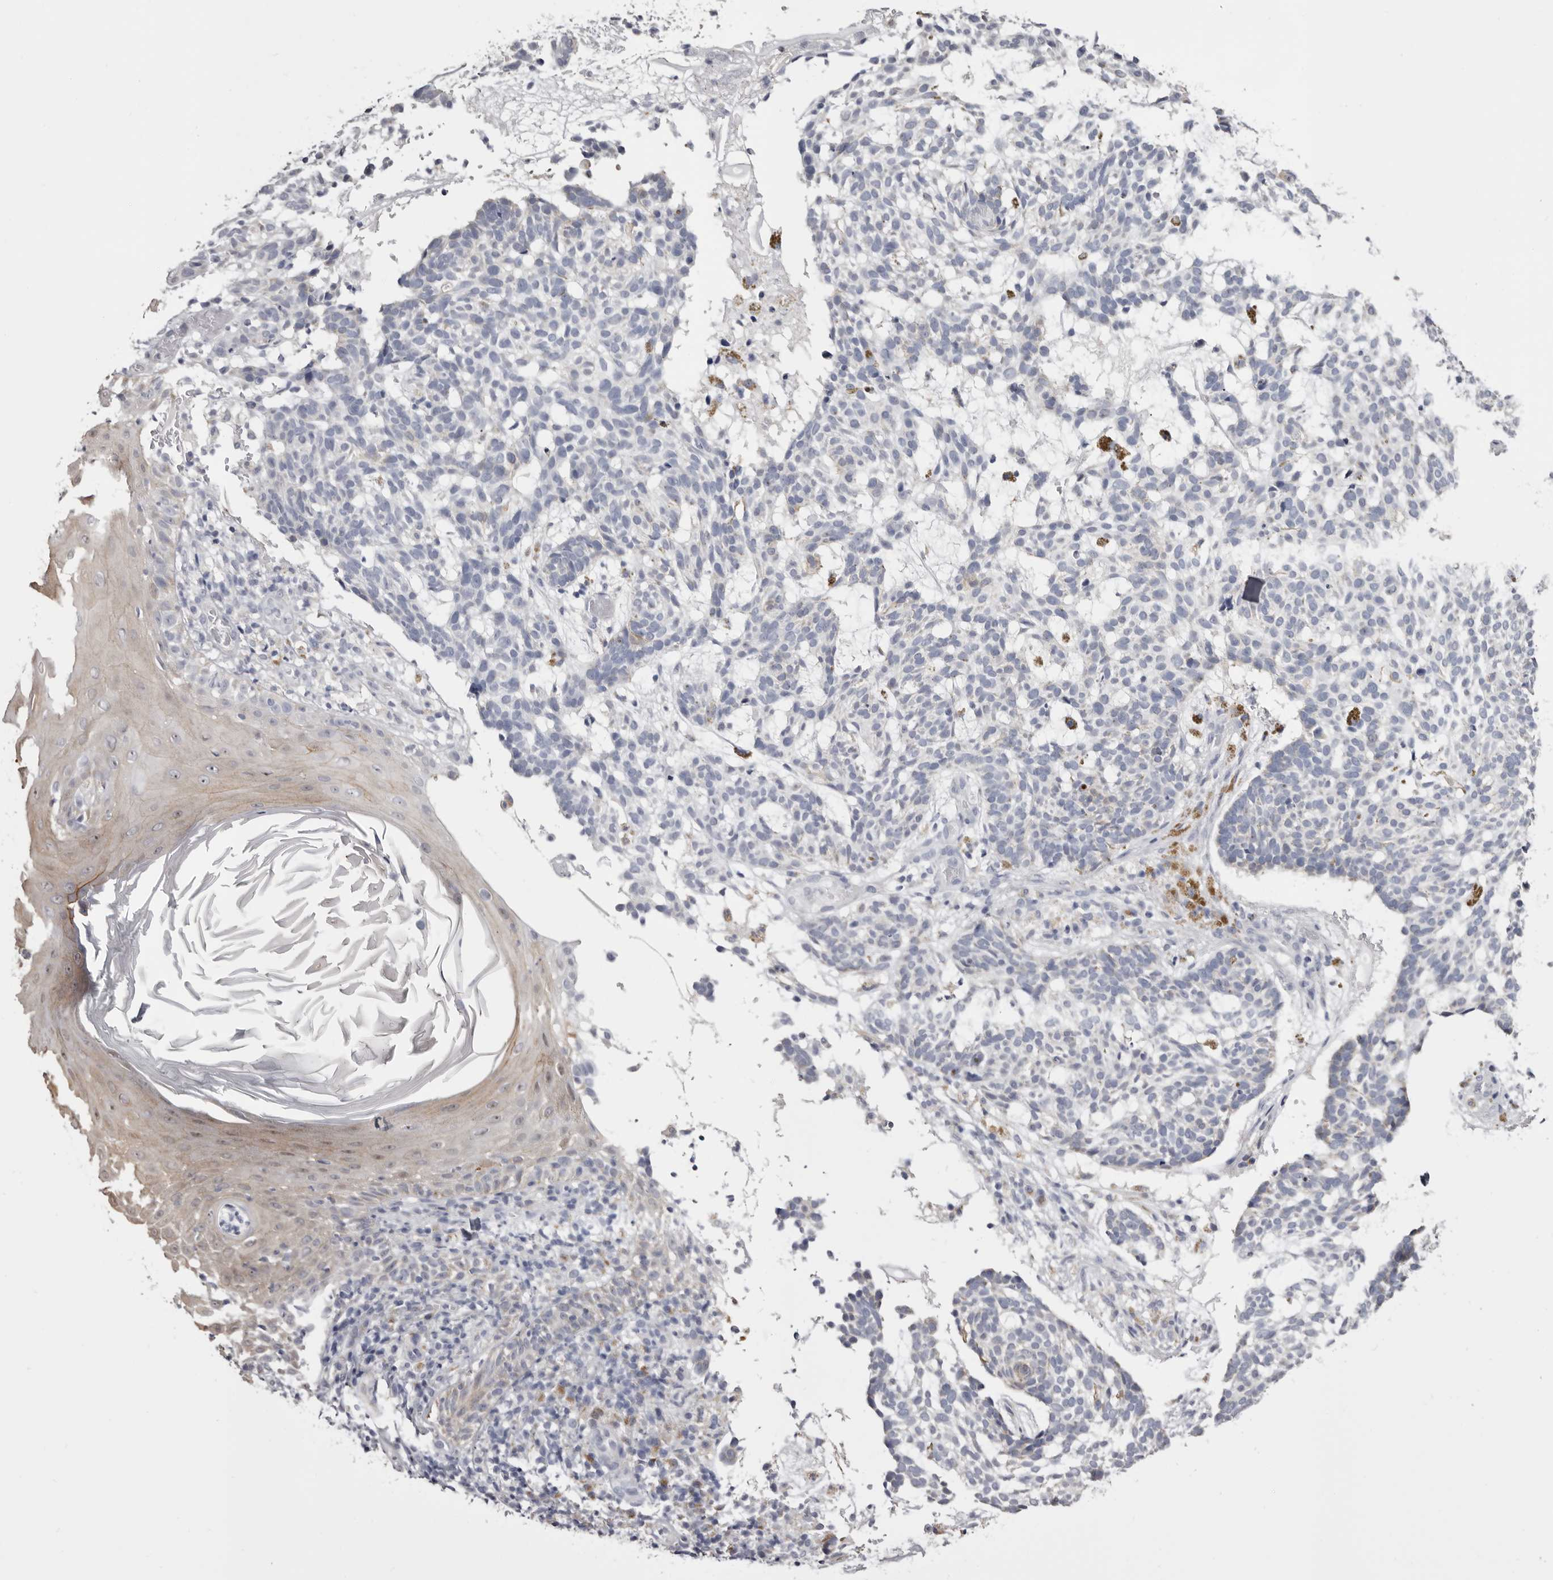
{"staining": {"intensity": "negative", "quantity": "none", "location": "none"}, "tissue": "skin cancer", "cell_type": "Tumor cells", "image_type": "cancer", "snomed": [{"axis": "morphology", "description": "Basal cell carcinoma"}, {"axis": "topography", "description": "Skin"}], "caption": "Tumor cells show no significant protein staining in basal cell carcinoma (skin).", "gene": "CASQ1", "patient": {"sex": "male", "age": 85}}